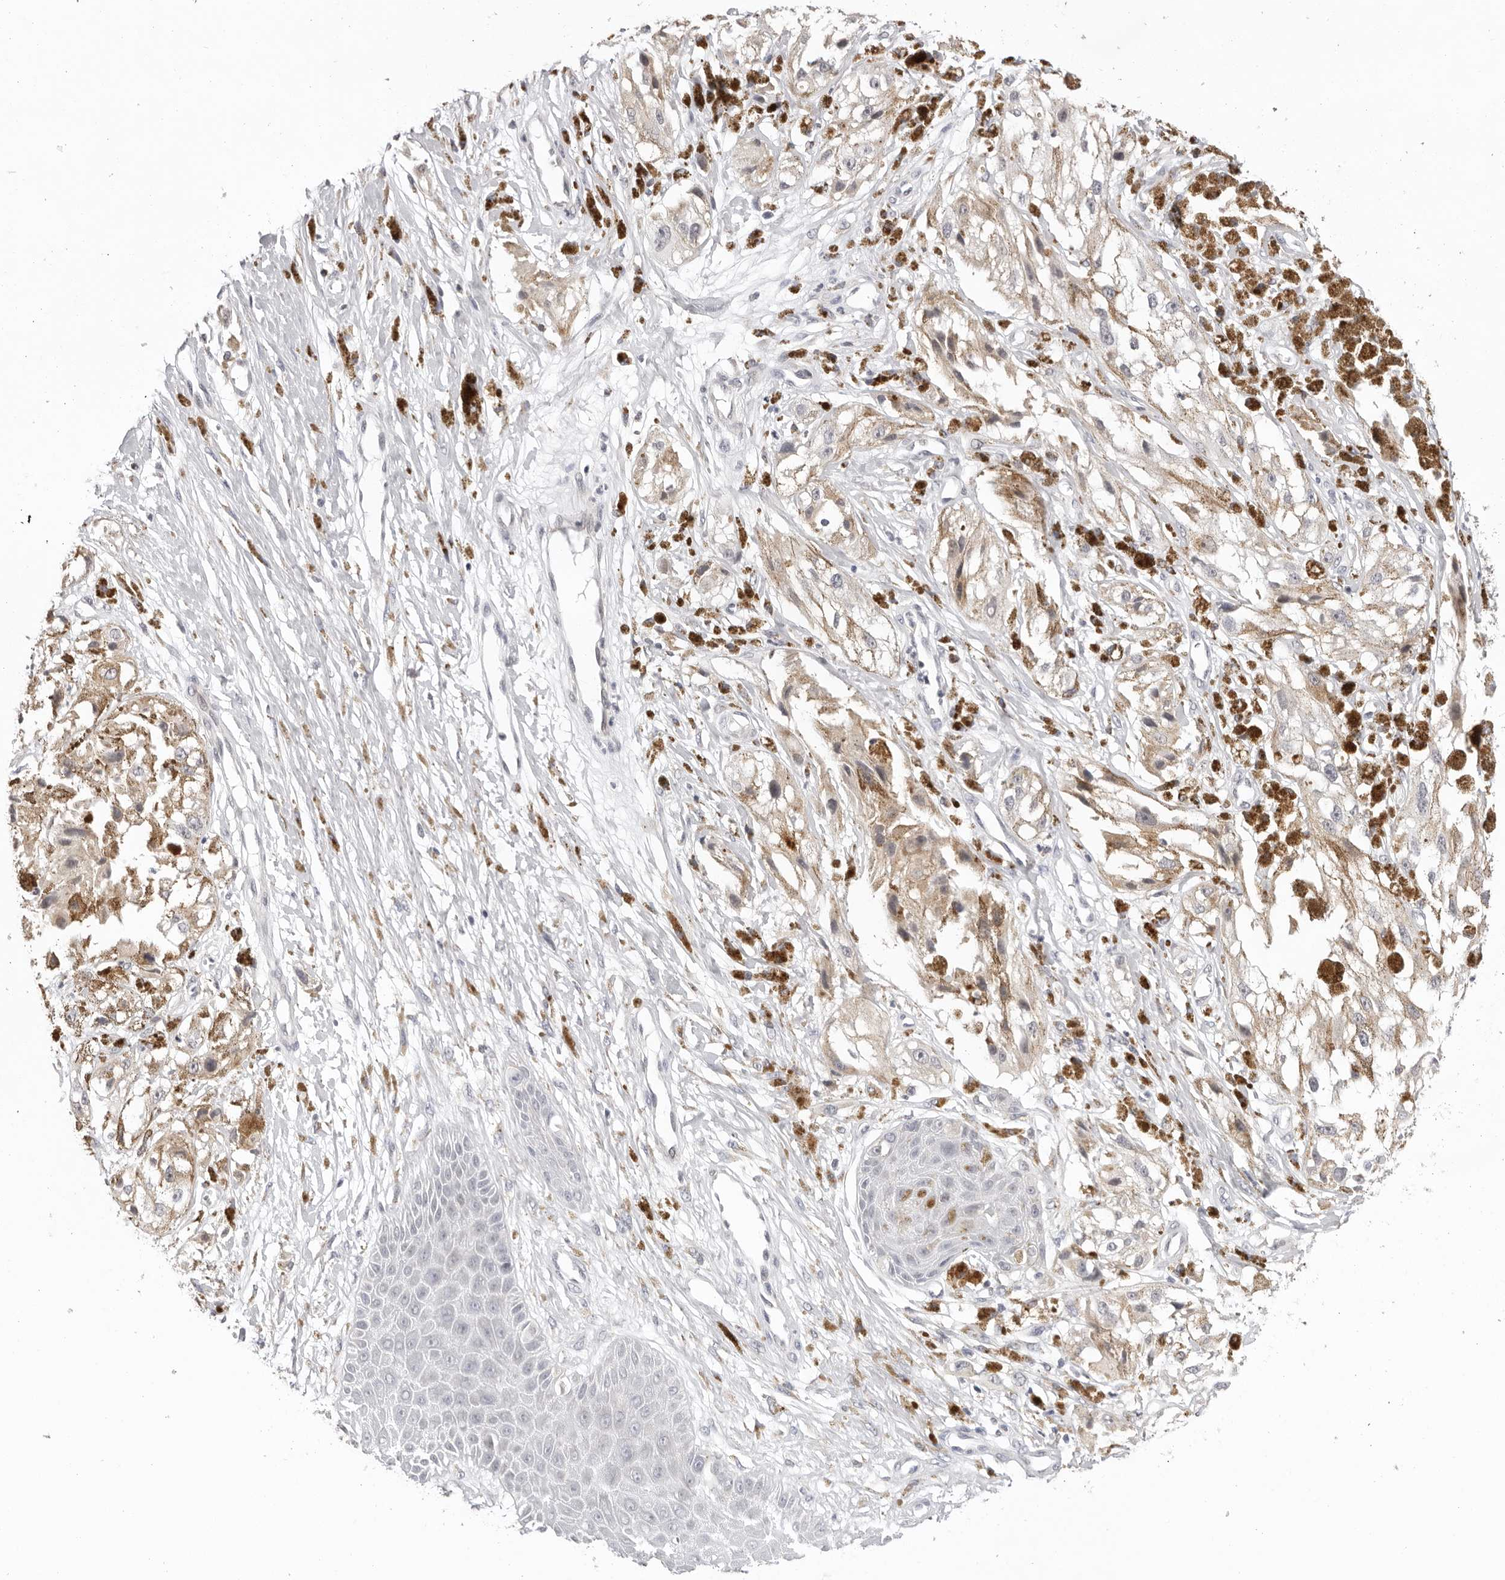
{"staining": {"intensity": "negative", "quantity": "none", "location": "none"}, "tissue": "melanoma", "cell_type": "Tumor cells", "image_type": "cancer", "snomed": [{"axis": "morphology", "description": "Malignant melanoma, NOS"}, {"axis": "topography", "description": "Skin"}], "caption": "IHC of melanoma displays no expression in tumor cells. Nuclei are stained in blue.", "gene": "IL17RA", "patient": {"sex": "male", "age": 88}}